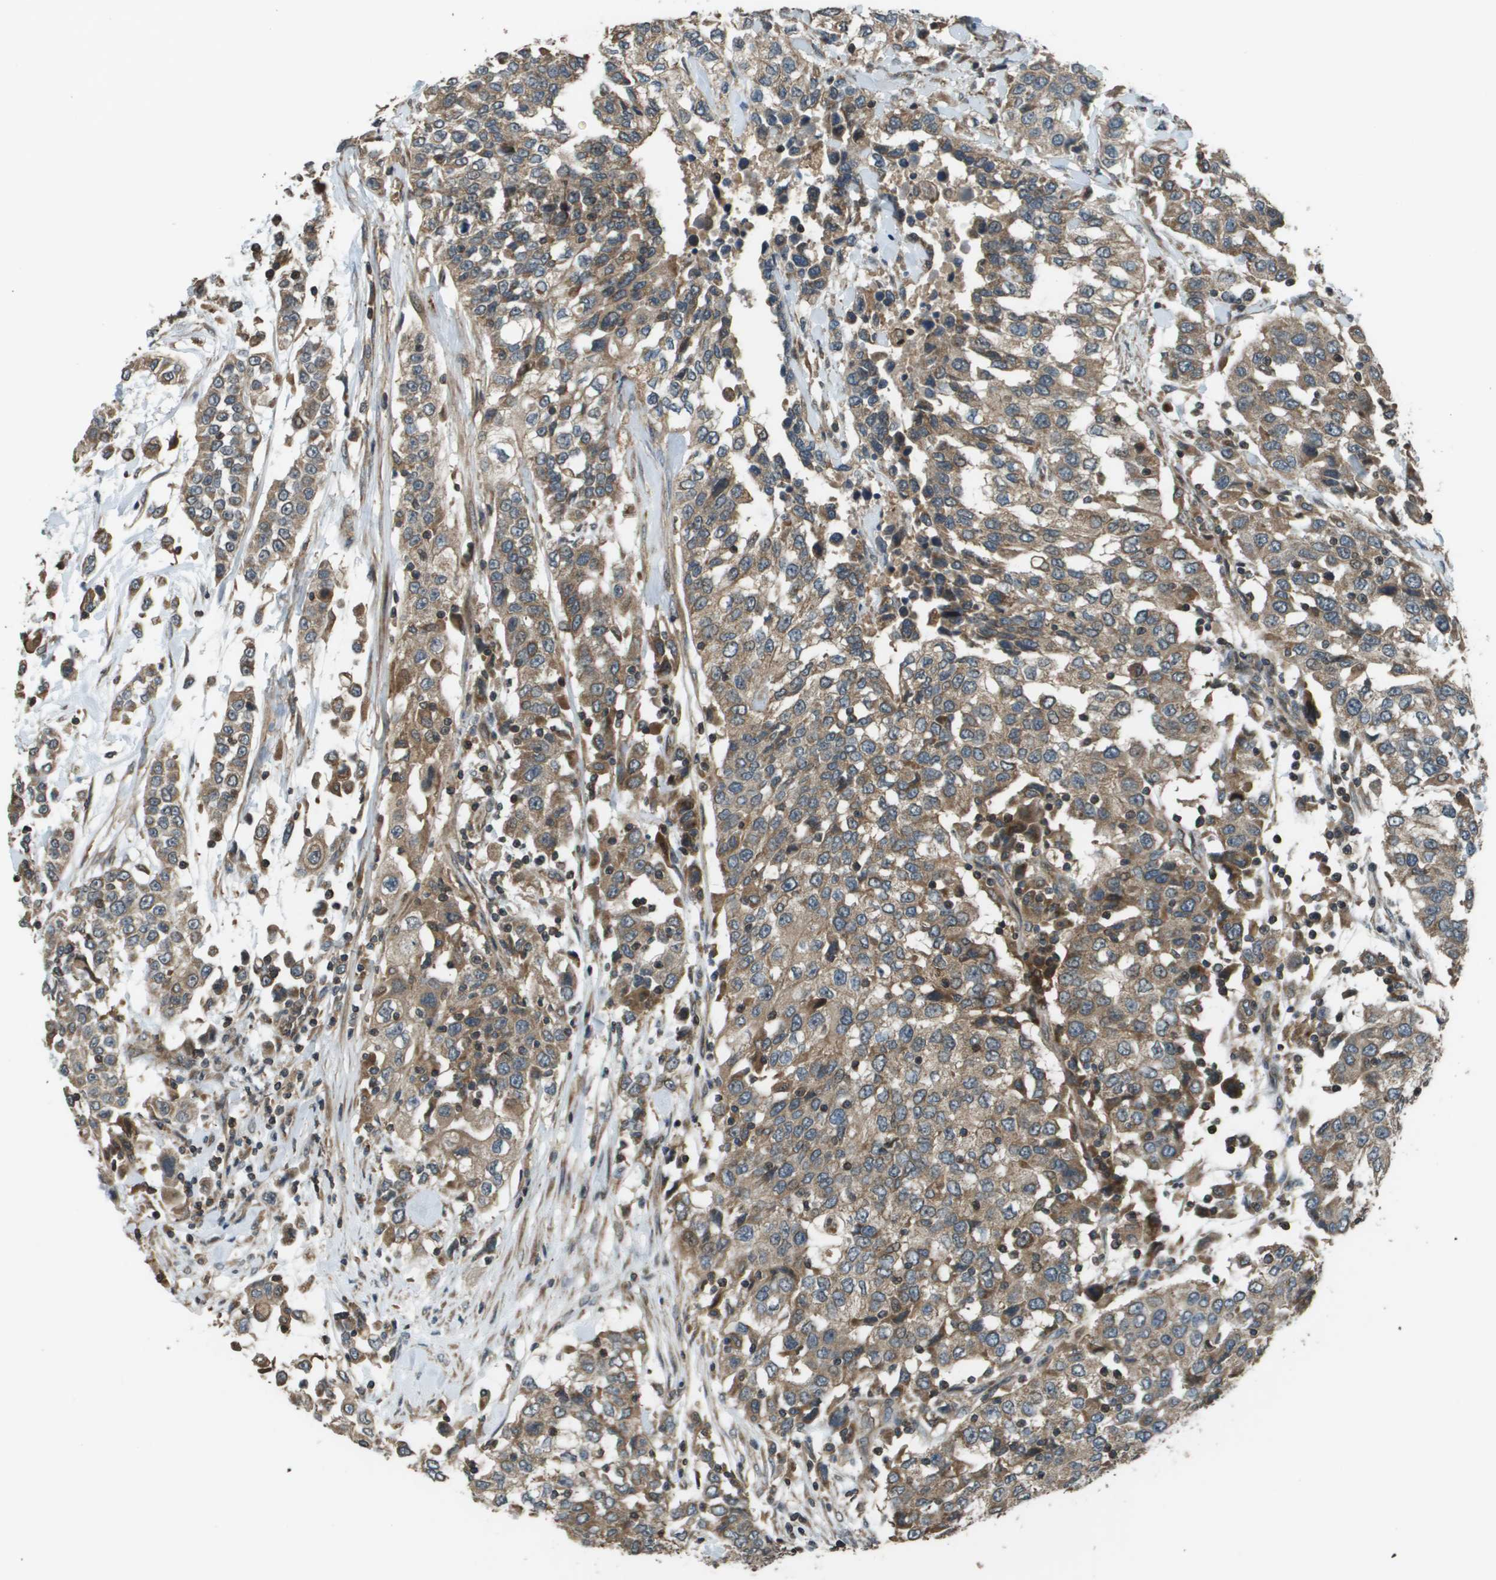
{"staining": {"intensity": "moderate", "quantity": ">75%", "location": "cytoplasmic/membranous"}, "tissue": "urothelial cancer", "cell_type": "Tumor cells", "image_type": "cancer", "snomed": [{"axis": "morphology", "description": "Urothelial carcinoma, High grade"}, {"axis": "topography", "description": "Urinary bladder"}], "caption": "Immunohistochemical staining of urothelial cancer reveals medium levels of moderate cytoplasmic/membranous protein expression in about >75% of tumor cells.", "gene": "PLPBP", "patient": {"sex": "female", "age": 80}}